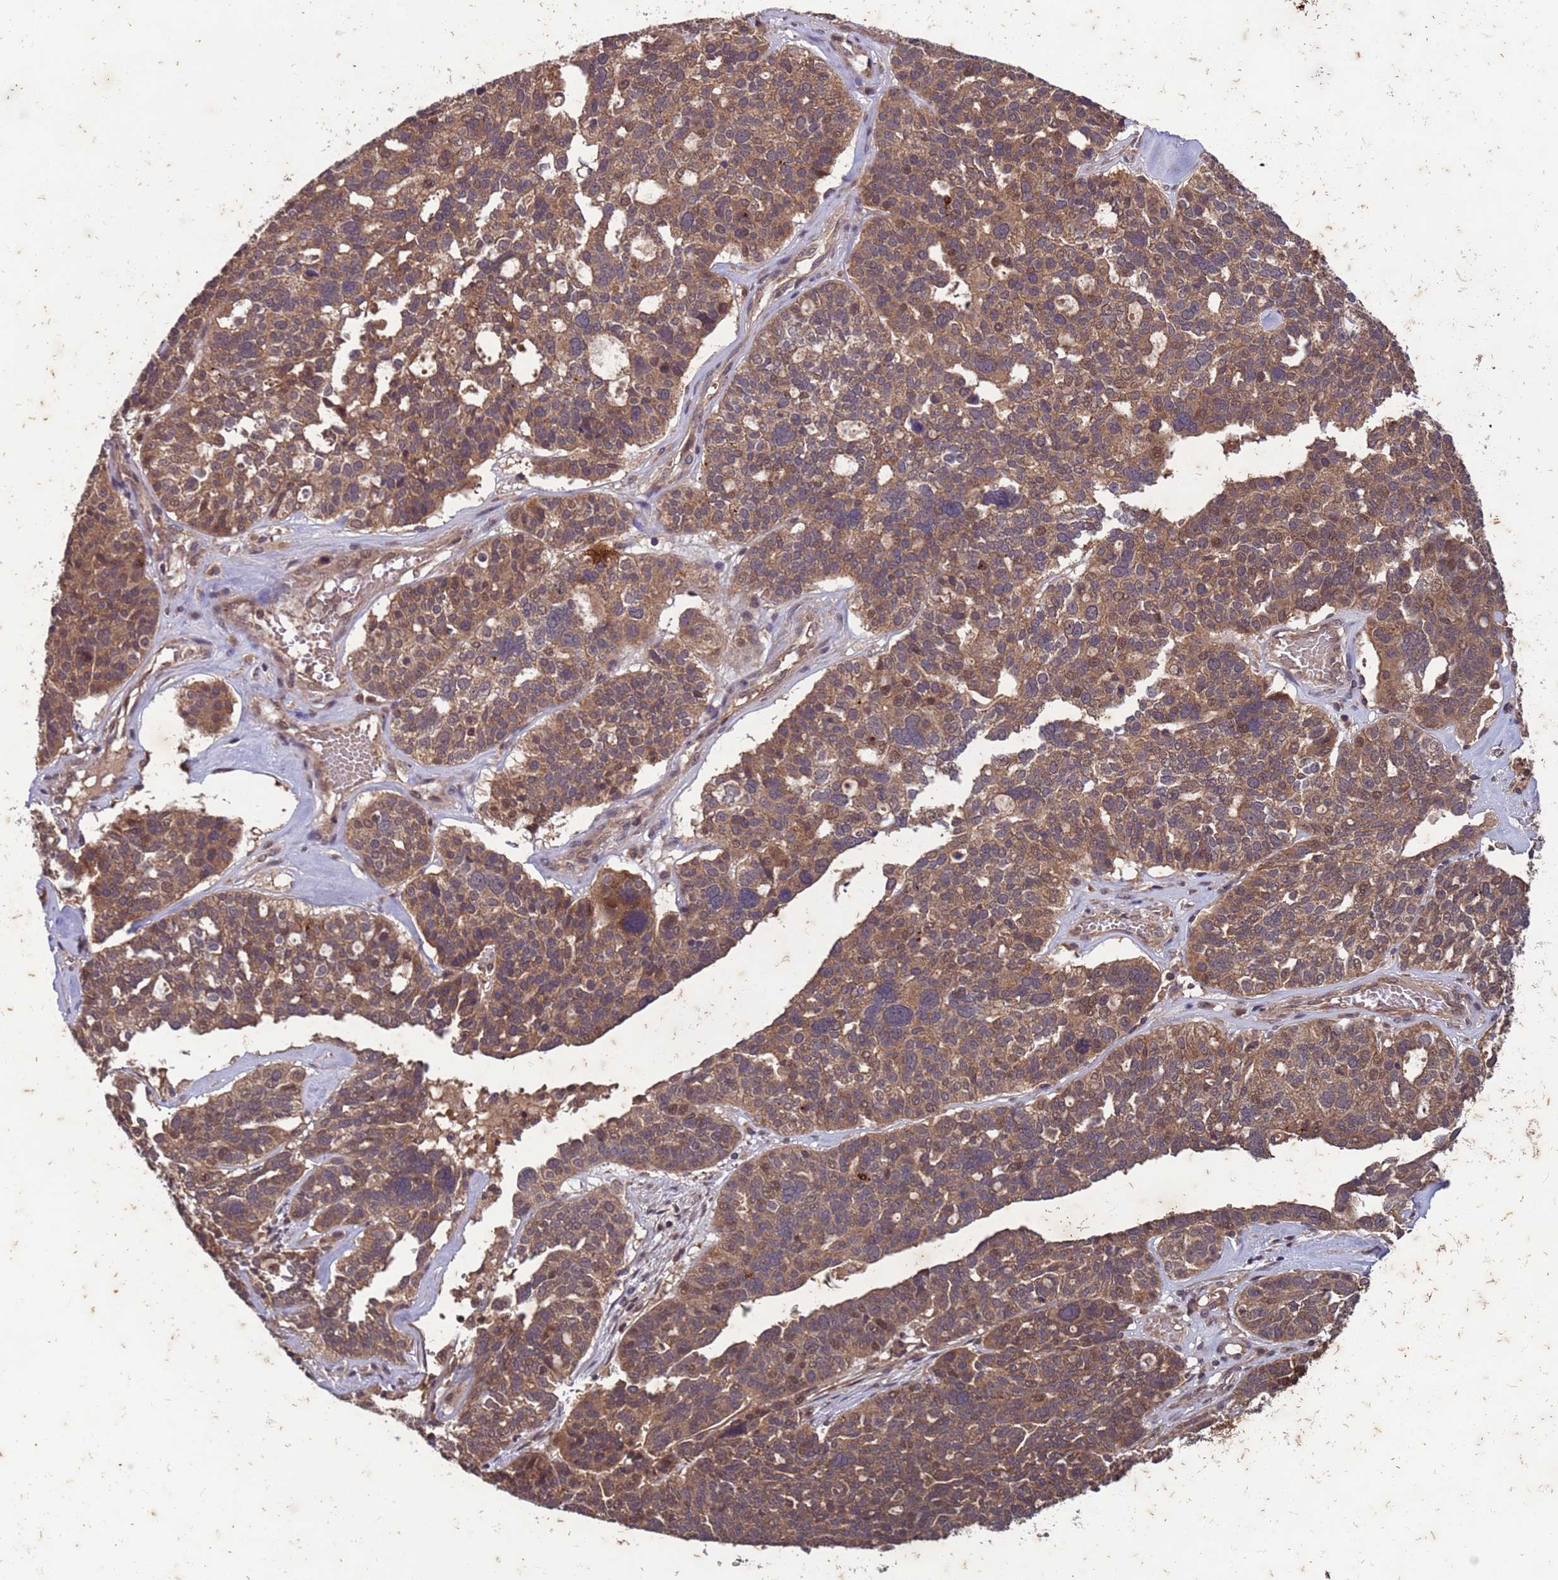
{"staining": {"intensity": "moderate", "quantity": ">75%", "location": "cytoplasmic/membranous,nuclear"}, "tissue": "ovarian cancer", "cell_type": "Tumor cells", "image_type": "cancer", "snomed": [{"axis": "morphology", "description": "Cystadenocarcinoma, serous, NOS"}, {"axis": "topography", "description": "Ovary"}], "caption": "About >75% of tumor cells in ovarian serous cystadenocarcinoma show moderate cytoplasmic/membranous and nuclear protein expression as visualized by brown immunohistochemical staining.", "gene": "ERI1", "patient": {"sex": "female", "age": 59}}